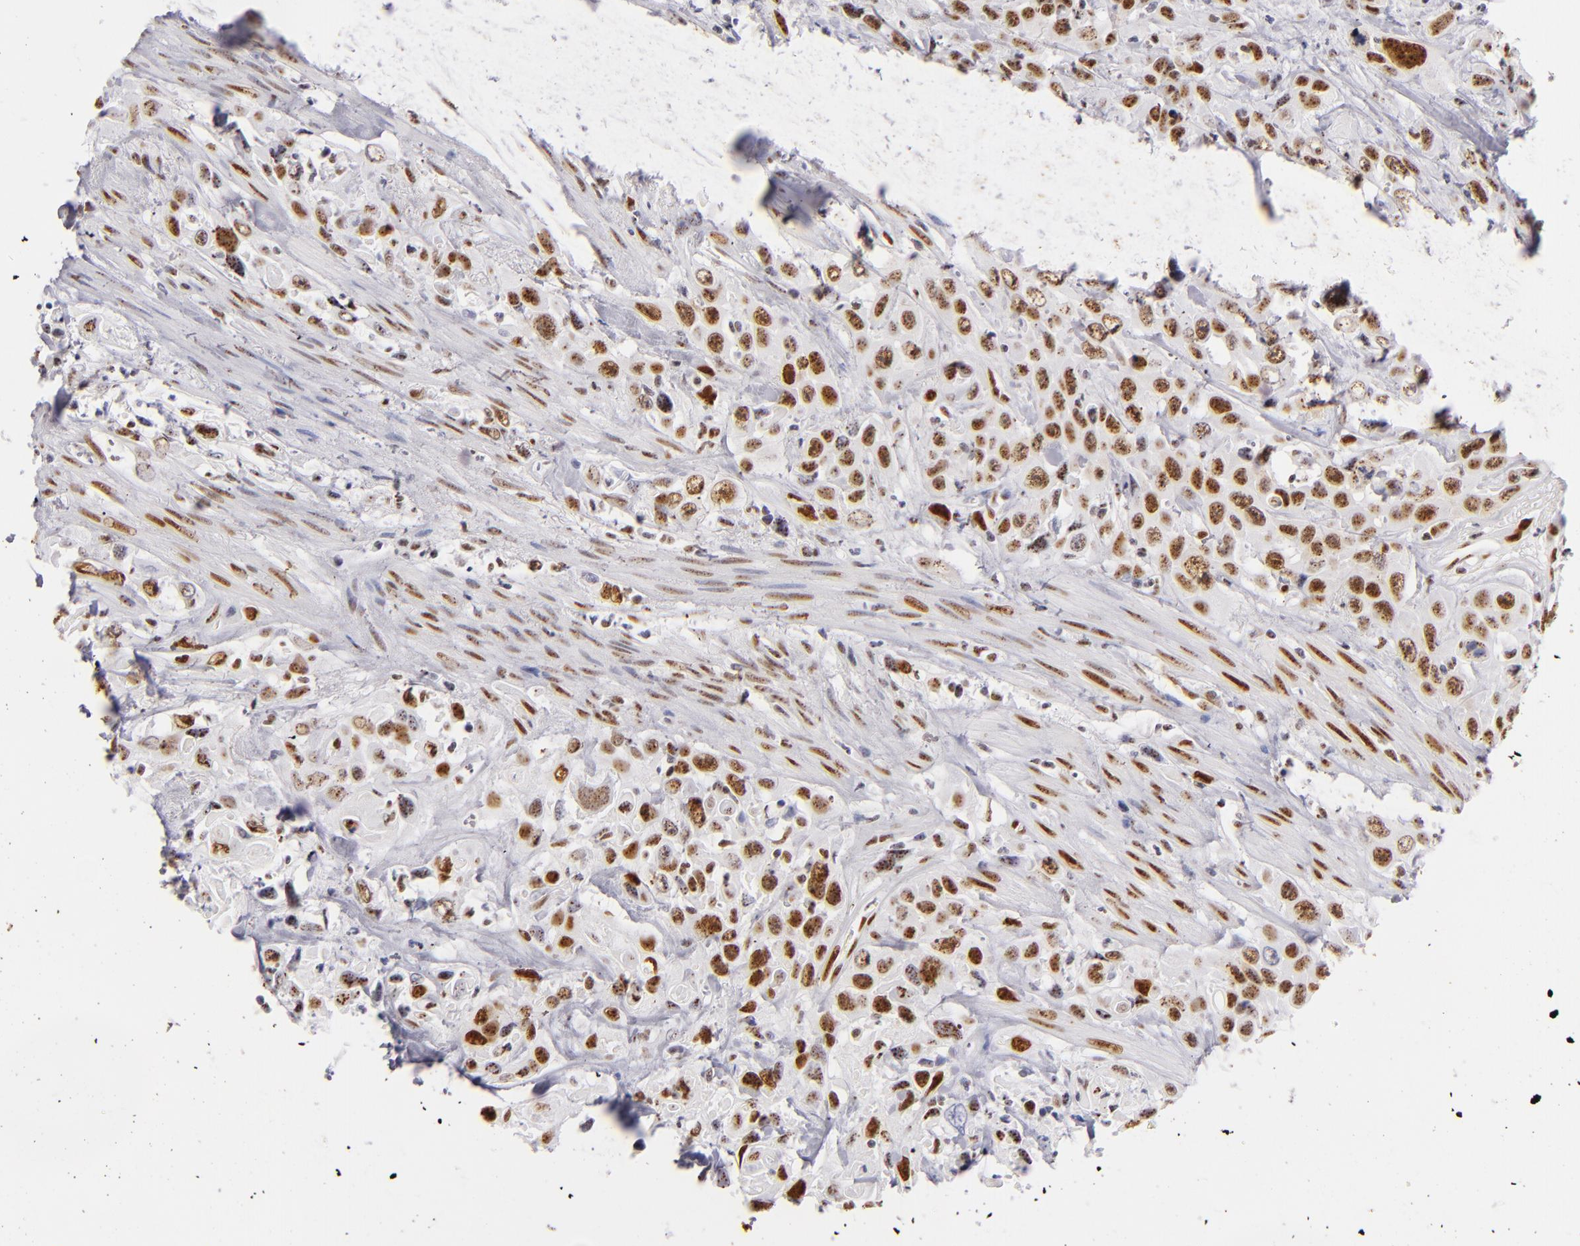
{"staining": {"intensity": "strong", "quantity": ">75%", "location": "nuclear"}, "tissue": "urothelial cancer", "cell_type": "Tumor cells", "image_type": "cancer", "snomed": [{"axis": "morphology", "description": "Urothelial carcinoma, High grade"}, {"axis": "topography", "description": "Urinary bladder"}], "caption": "Tumor cells reveal strong nuclear expression in approximately >75% of cells in urothelial cancer.", "gene": "TOP3A", "patient": {"sex": "female", "age": 84}}